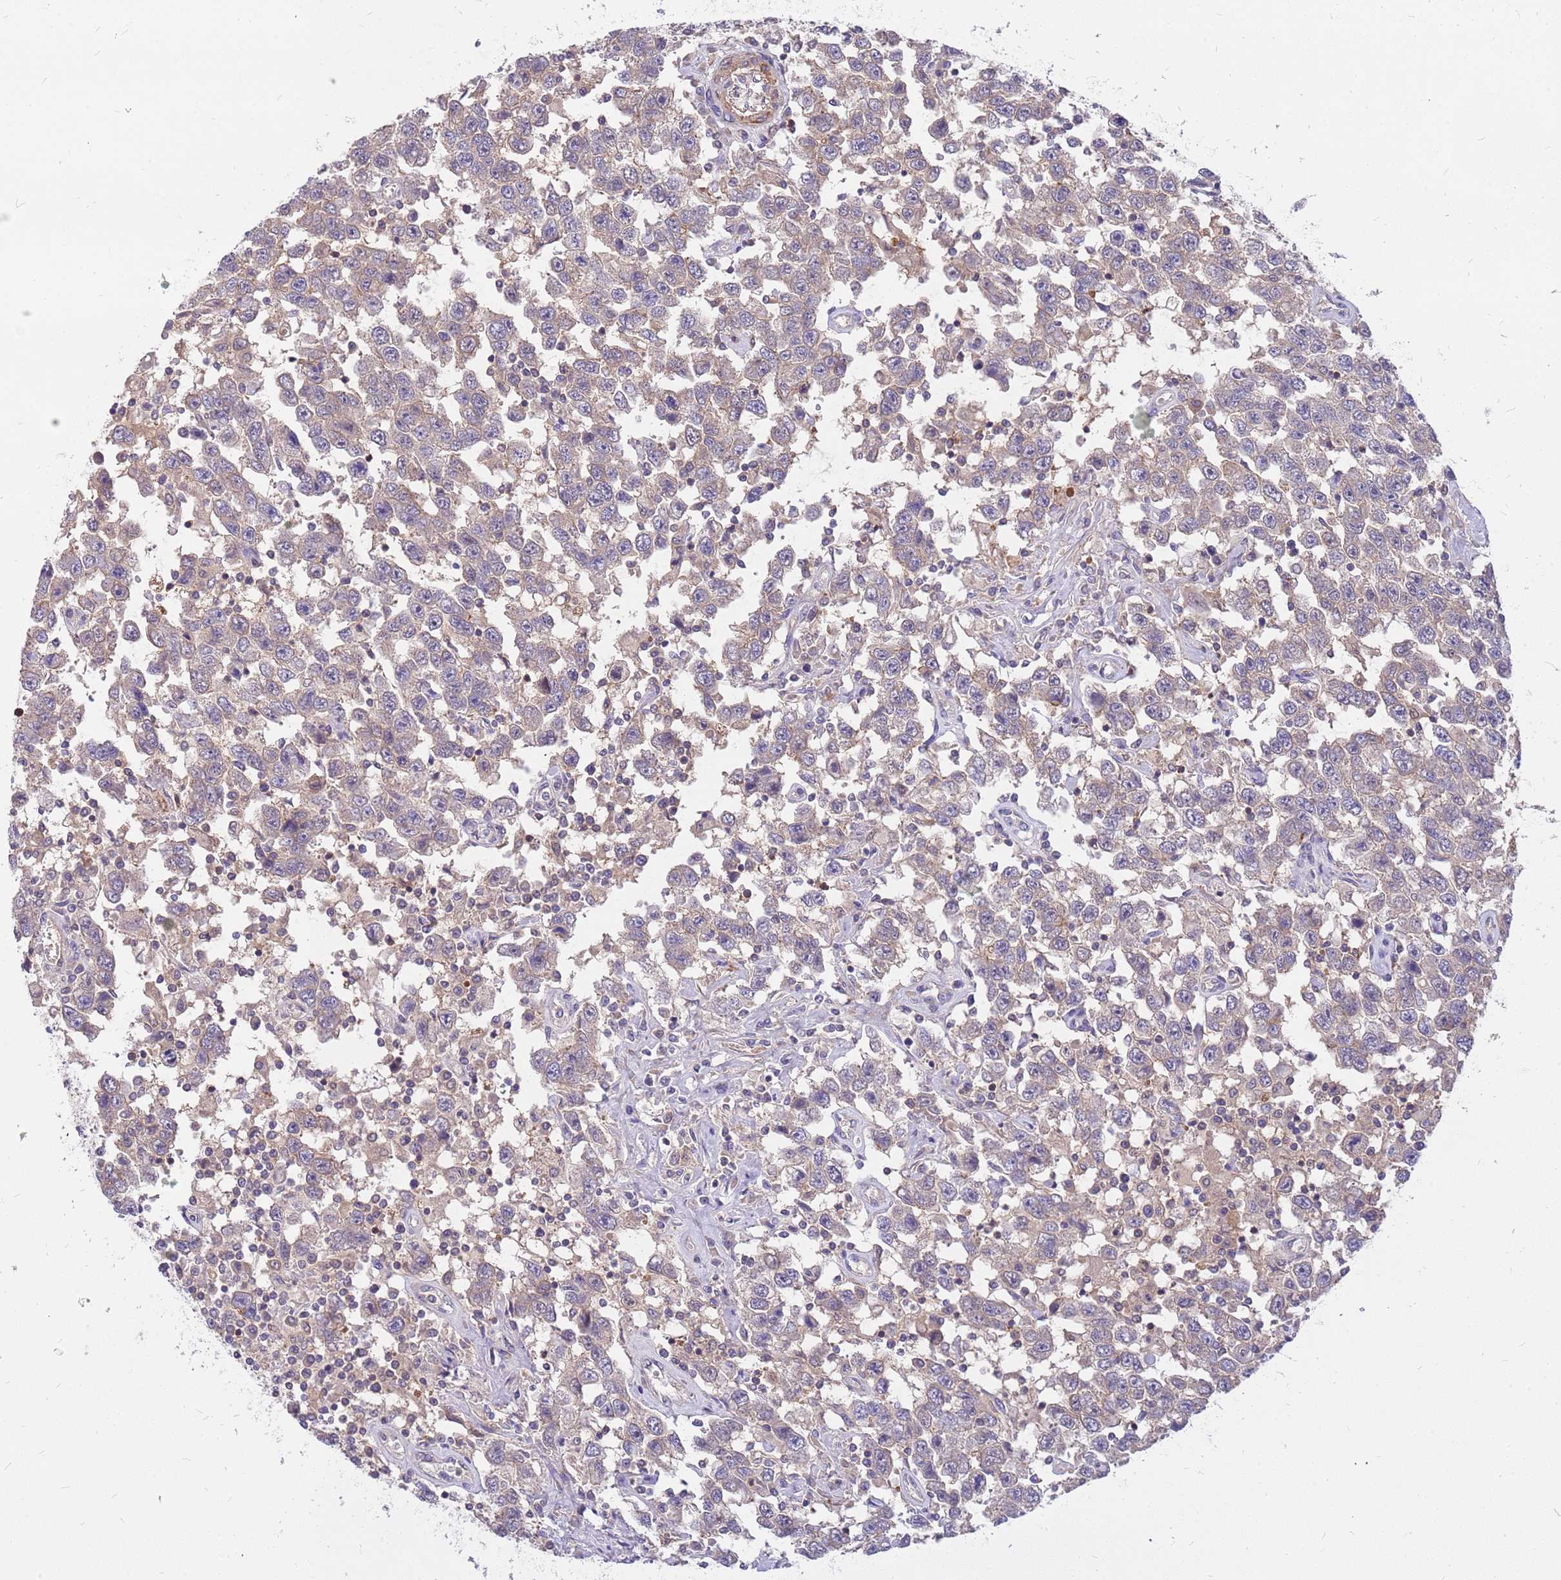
{"staining": {"intensity": "weak", "quantity": "25%-75%", "location": "cytoplasmic/membranous"}, "tissue": "testis cancer", "cell_type": "Tumor cells", "image_type": "cancer", "snomed": [{"axis": "morphology", "description": "Seminoma, NOS"}, {"axis": "topography", "description": "Testis"}], "caption": "Human testis cancer (seminoma) stained with a protein marker demonstrates weak staining in tumor cells.", "gene": "MVD", "patient": {"sex": "male", "age": 41}}